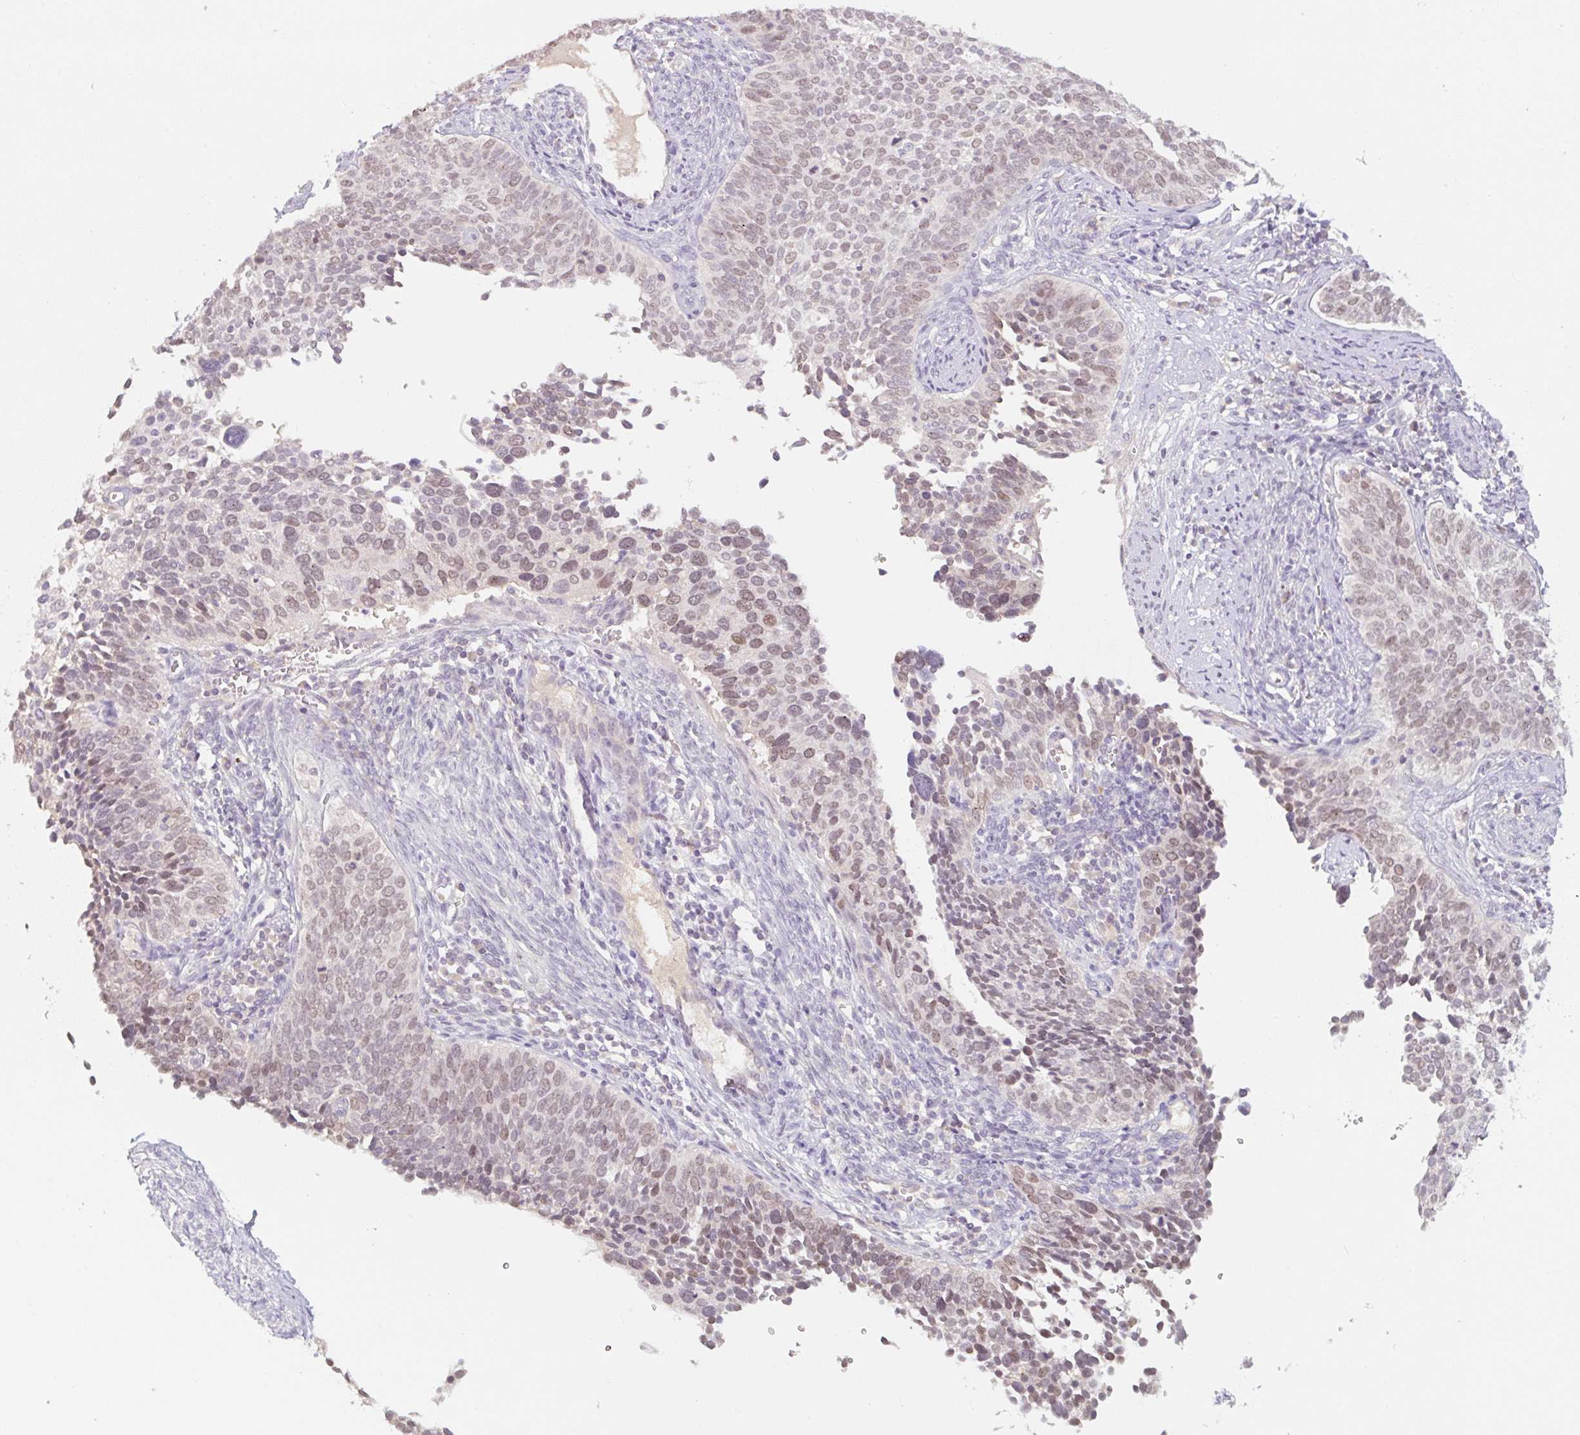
{"staining": {"intensity": "weak", "quantity": ">75%", "location": "nuclear"}, "tissue": "cervical cancer", "cell_type": "Tumor cells", "image_type": "cancer", "snomed": [{"axis": "morphology", "description": "Squamous cell carcinoma, NOS"}, {"axis": "topography", "description": "Cervix"}], "caption": "Protein staining by immunohistochemistry (IHC) exhibits weak nuclear staining in about >75% of tumor cells in cervical cancer. The staining was performed using DAB to visualize the protein expression in brown, while the nuclei were stained in blue with hematoxylin (Magnification: 20x).", "gene": "MIA2", "patient": {"sex": "female", "age": 34}}